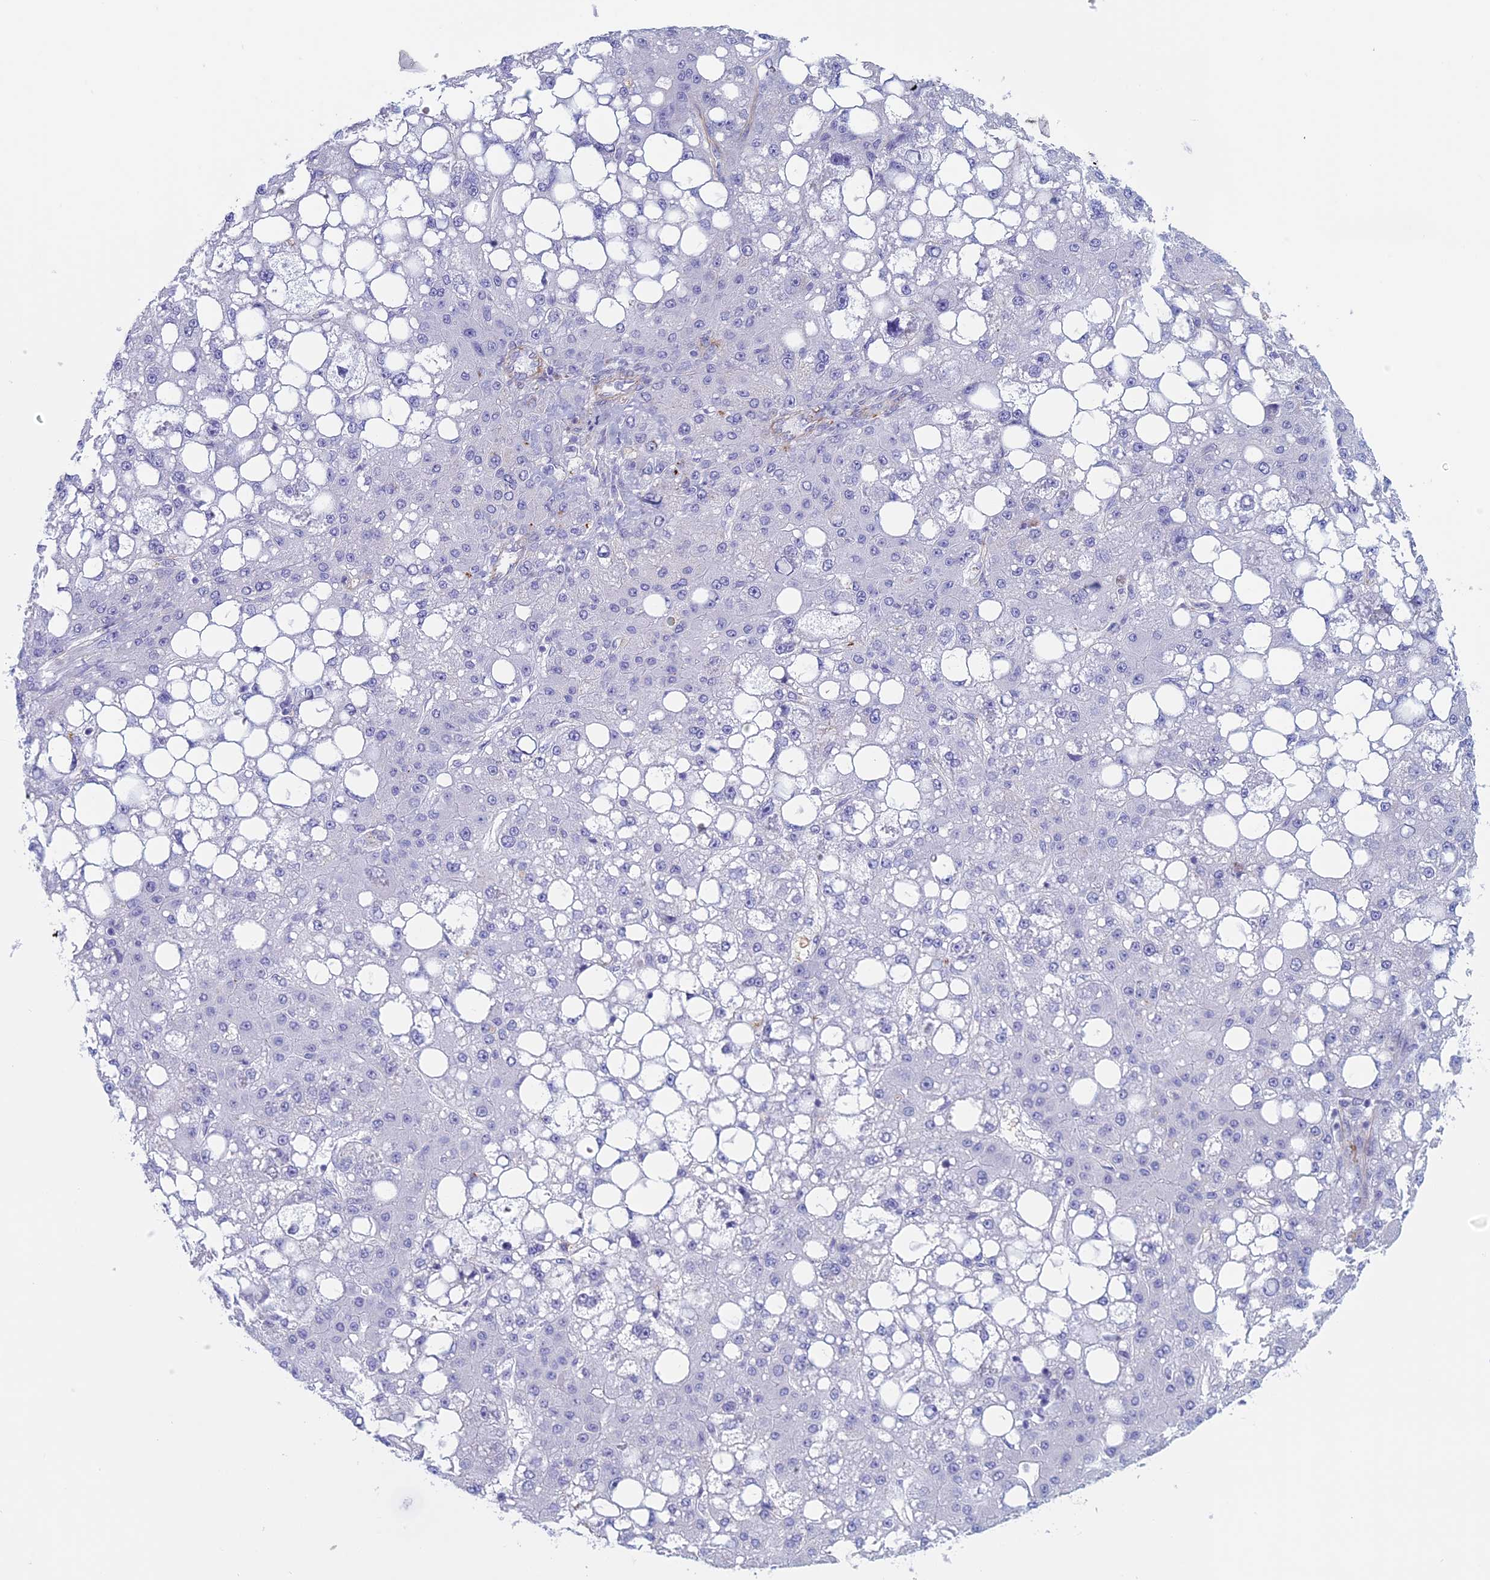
{"staining": {"intensity": "negative", "quantity": "none", "location": "none"}, "tissue": "liver cancer", "cell_type": "Tumor cells", "image_type": "cancer", "snomed": [{"axis": "morphology", "description": "Carcinoma, Hepatocellular, NOS"}, {"axis": "topography", "description": "Liver"}], "caption": "DAB immunohistochemical staining of liver hepatocellular carcinoma reveals no significant expression in tumor cells. (DAB (3,3'-diaminobenzidine) IHC, high magnification).", "gene": "ANGPTL2", "patient": {"sex": "male", "age": 67}}